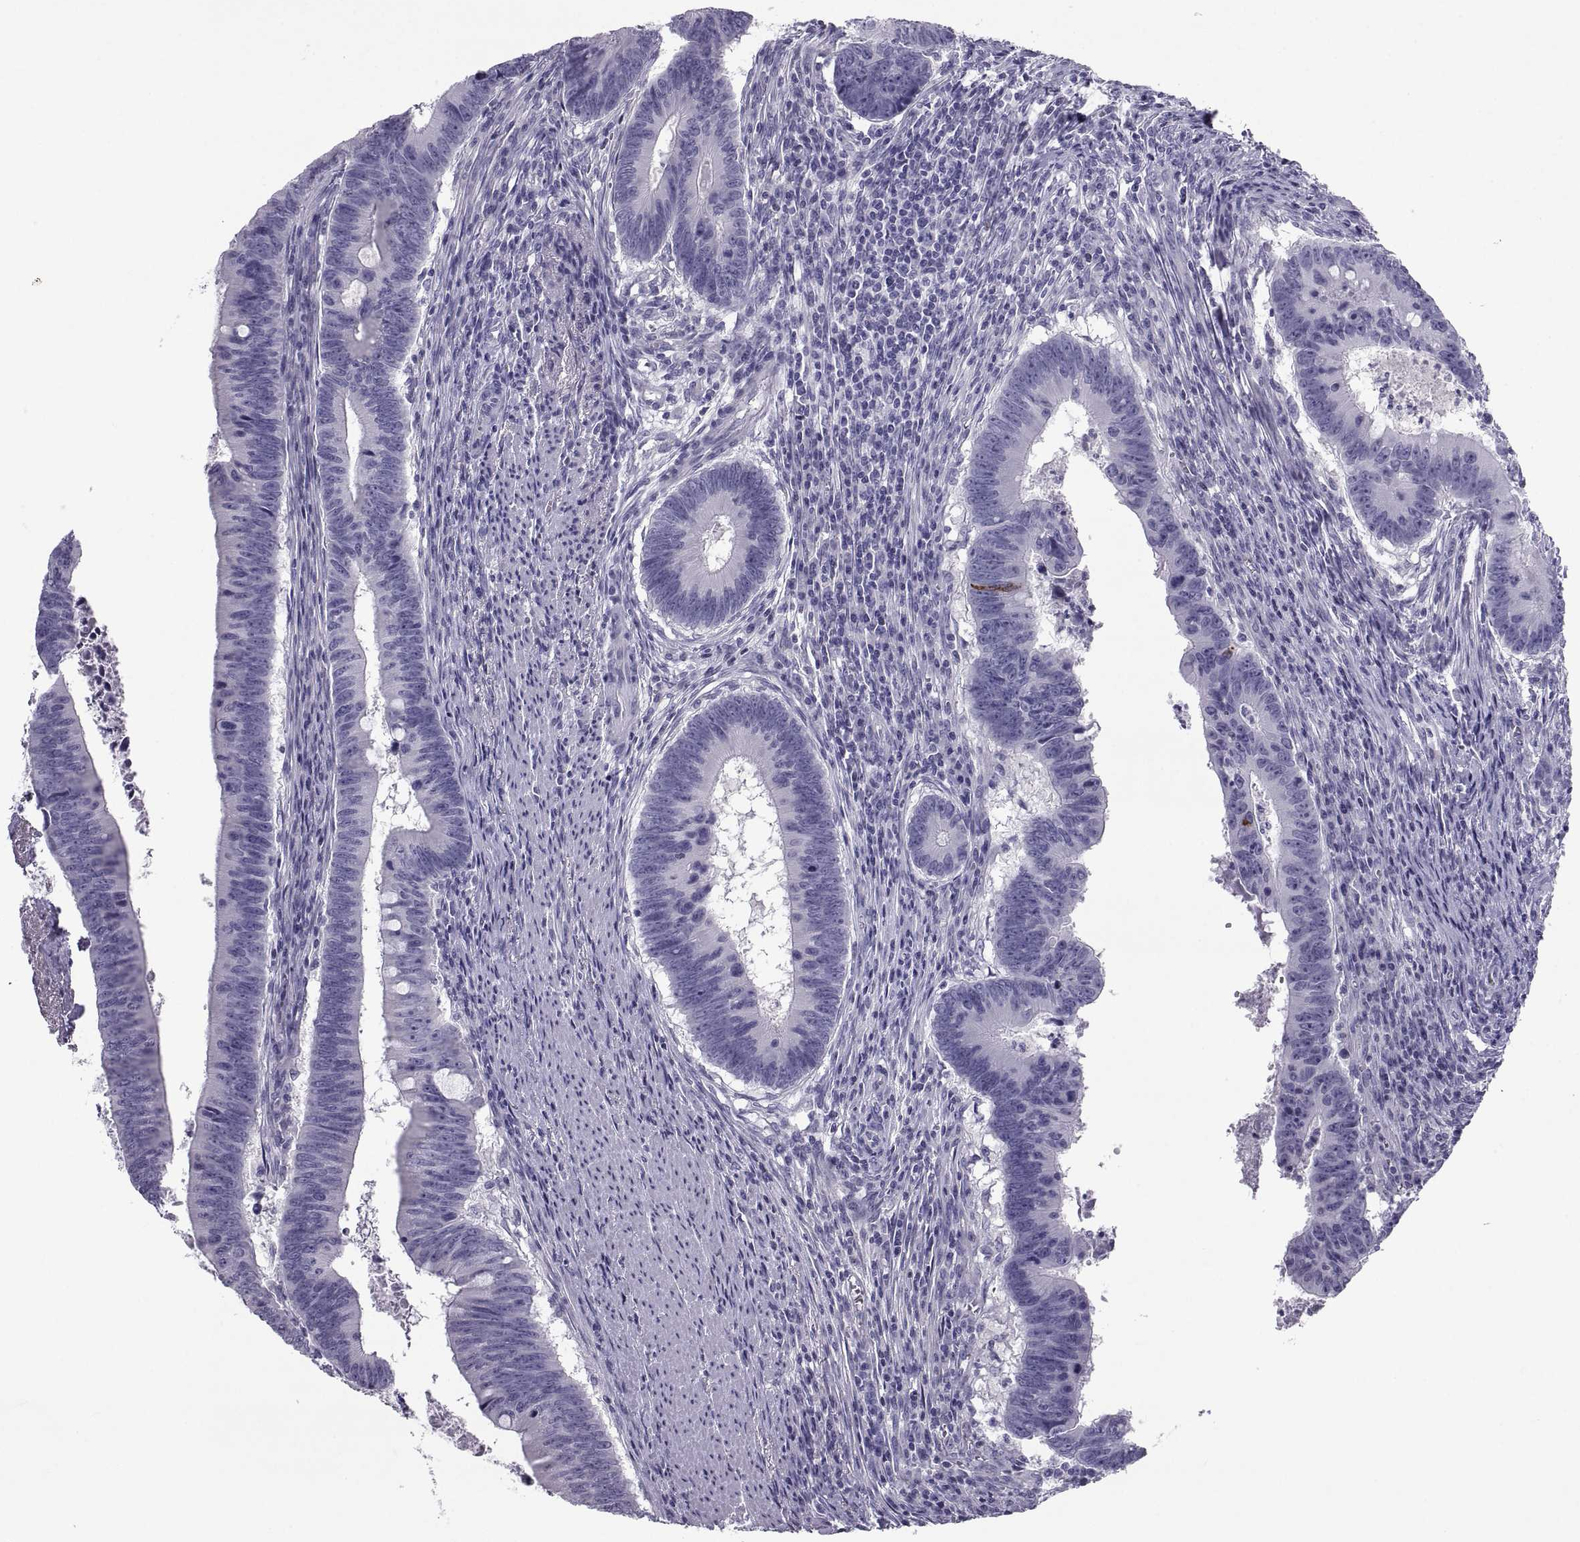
{"staining": {"intensity": "negative", "quantity": "none", "location": "none"}, "tissue": "colorectal cancer", "cell_type": "Tumor cells", "image_type": "cancer", "snomed": [{"axis": "morphology", "description": "Adenocarcinoma, NOS"}, {"axis": "topography", "description": "Colon"}], "caption": "Tumor cells are negative for protein expression in human adenocarcinoma (colorectal).", "gene": "PCSK1N", "patient": {"sex": "female", "age": 87}}